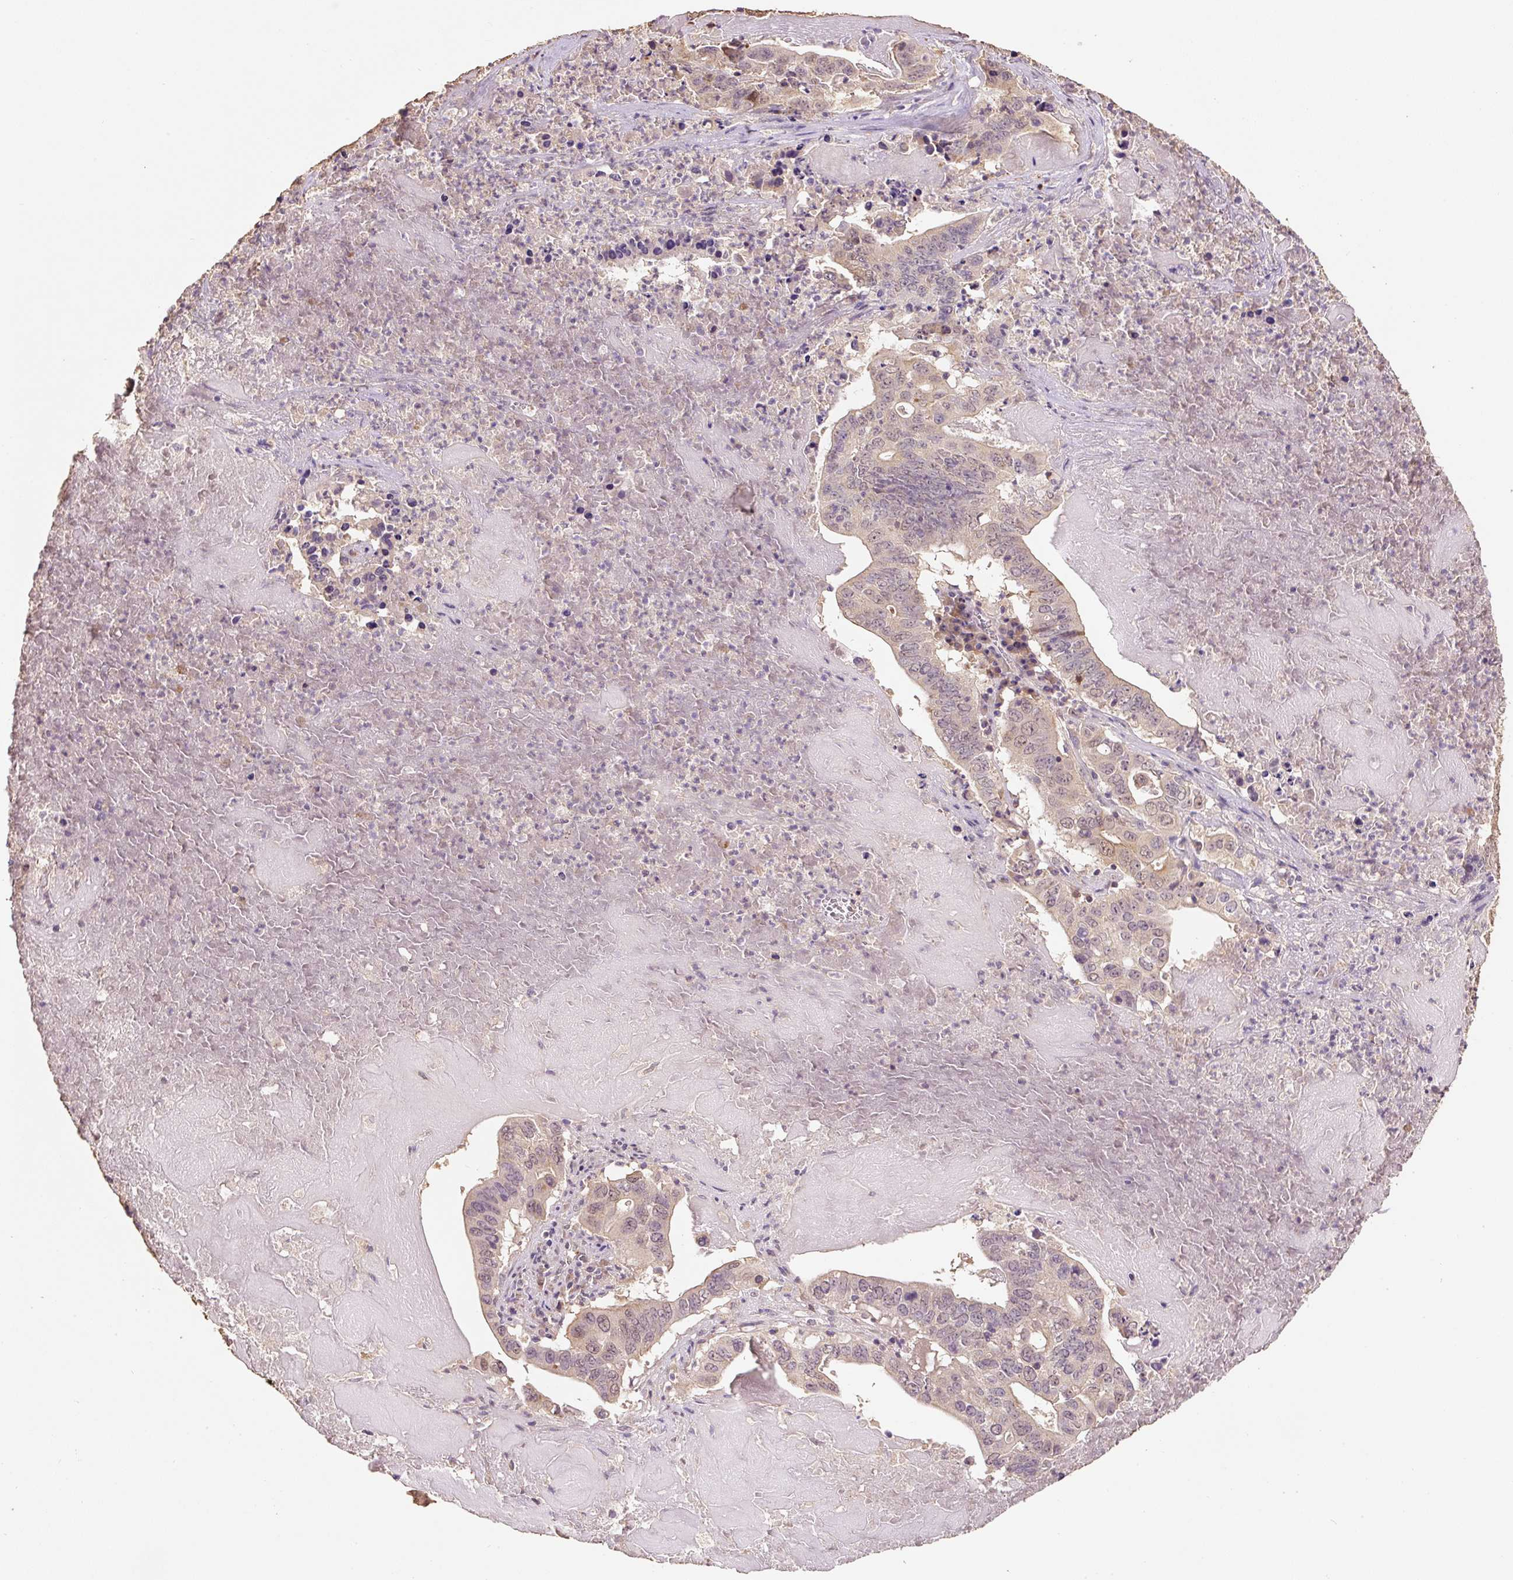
{"staining": {"intensity": "weak", "quantity": ">75%", "location": "cytoplasmic/membranous,nuclear"}, "tissue": "lung cancer", "cell_type": "Tumor cells", "image_type": "cancer", "snomed": [{"axis": "morphology", "description": "Adenocarcinoma, NOS"}, {"axis": "topography", "description": "Lung"}], "caption": "Human lung cancer stained with a brown dye reveals weak cytoplasmic/membranous and nuclear positive staining in approximately >75% of tumor cells.", "gene": "HERC2", "patient": {"sex": "female", "age": 60}}